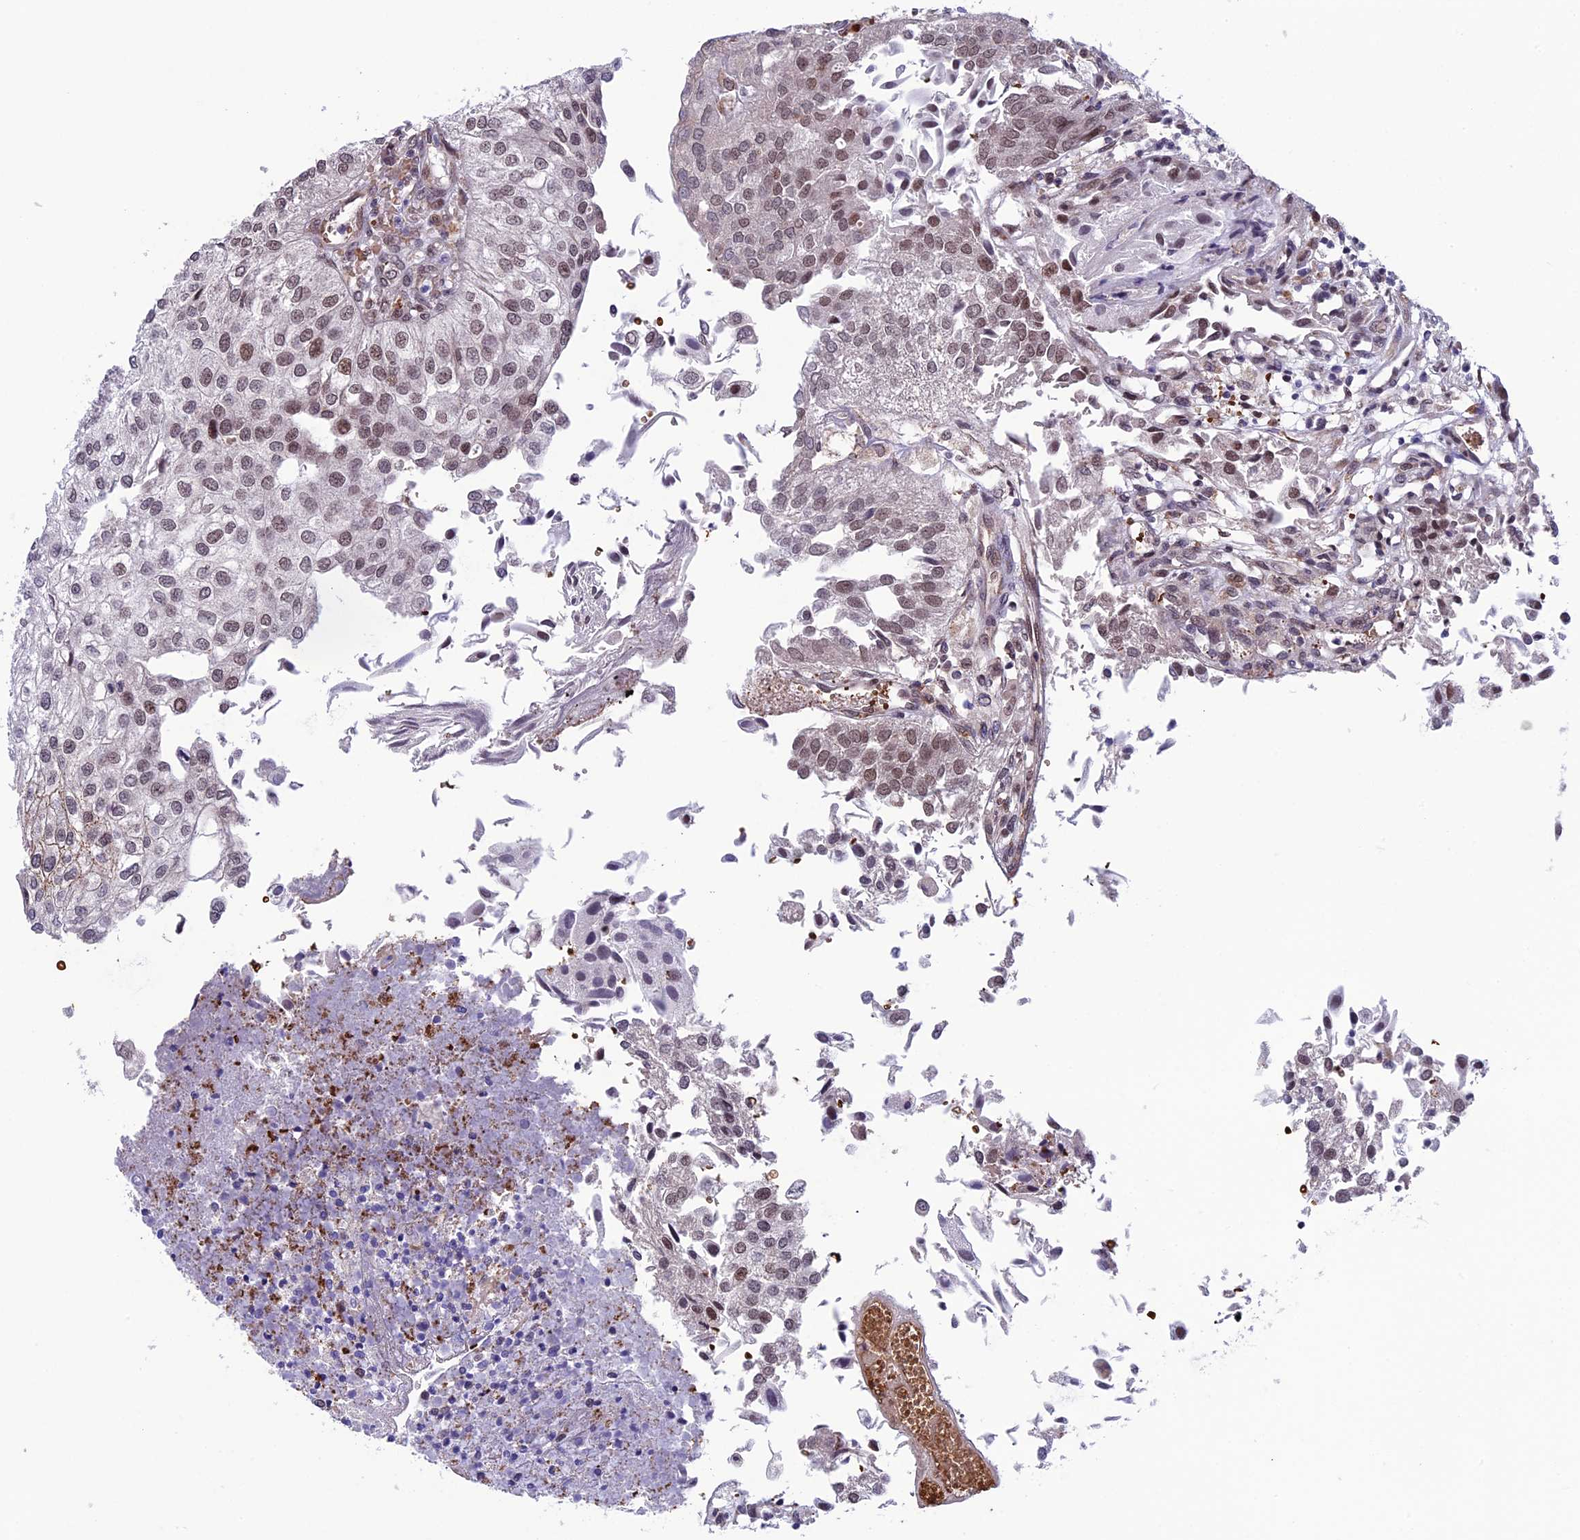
{"staining": {"intensity": "moderate", "quantity": "25%-75%", "location": "nuclear"}, "tissue": "urothelial cancer", "cell_type": "Tumor cells", "image_type": "cancer", "snomed": [{"axis": "morphology", "description": "Urothelial carcinoma, Low grade"}, {"axis": "topography", "description": "Urinary bladder"}], "caption": "Immunohistochemical staining of low-grade urothelial carcinoma exhibits medium levels of moderate nuclear positivity in about 25%-75% of tumor cells. The staining was performed using DAB, with brown indicating positive protein expression. Nuclei are stained blue with hematoxylin.", "gene": "MPHOSPH8", "patient": {"sex": "female", "age": 89}}